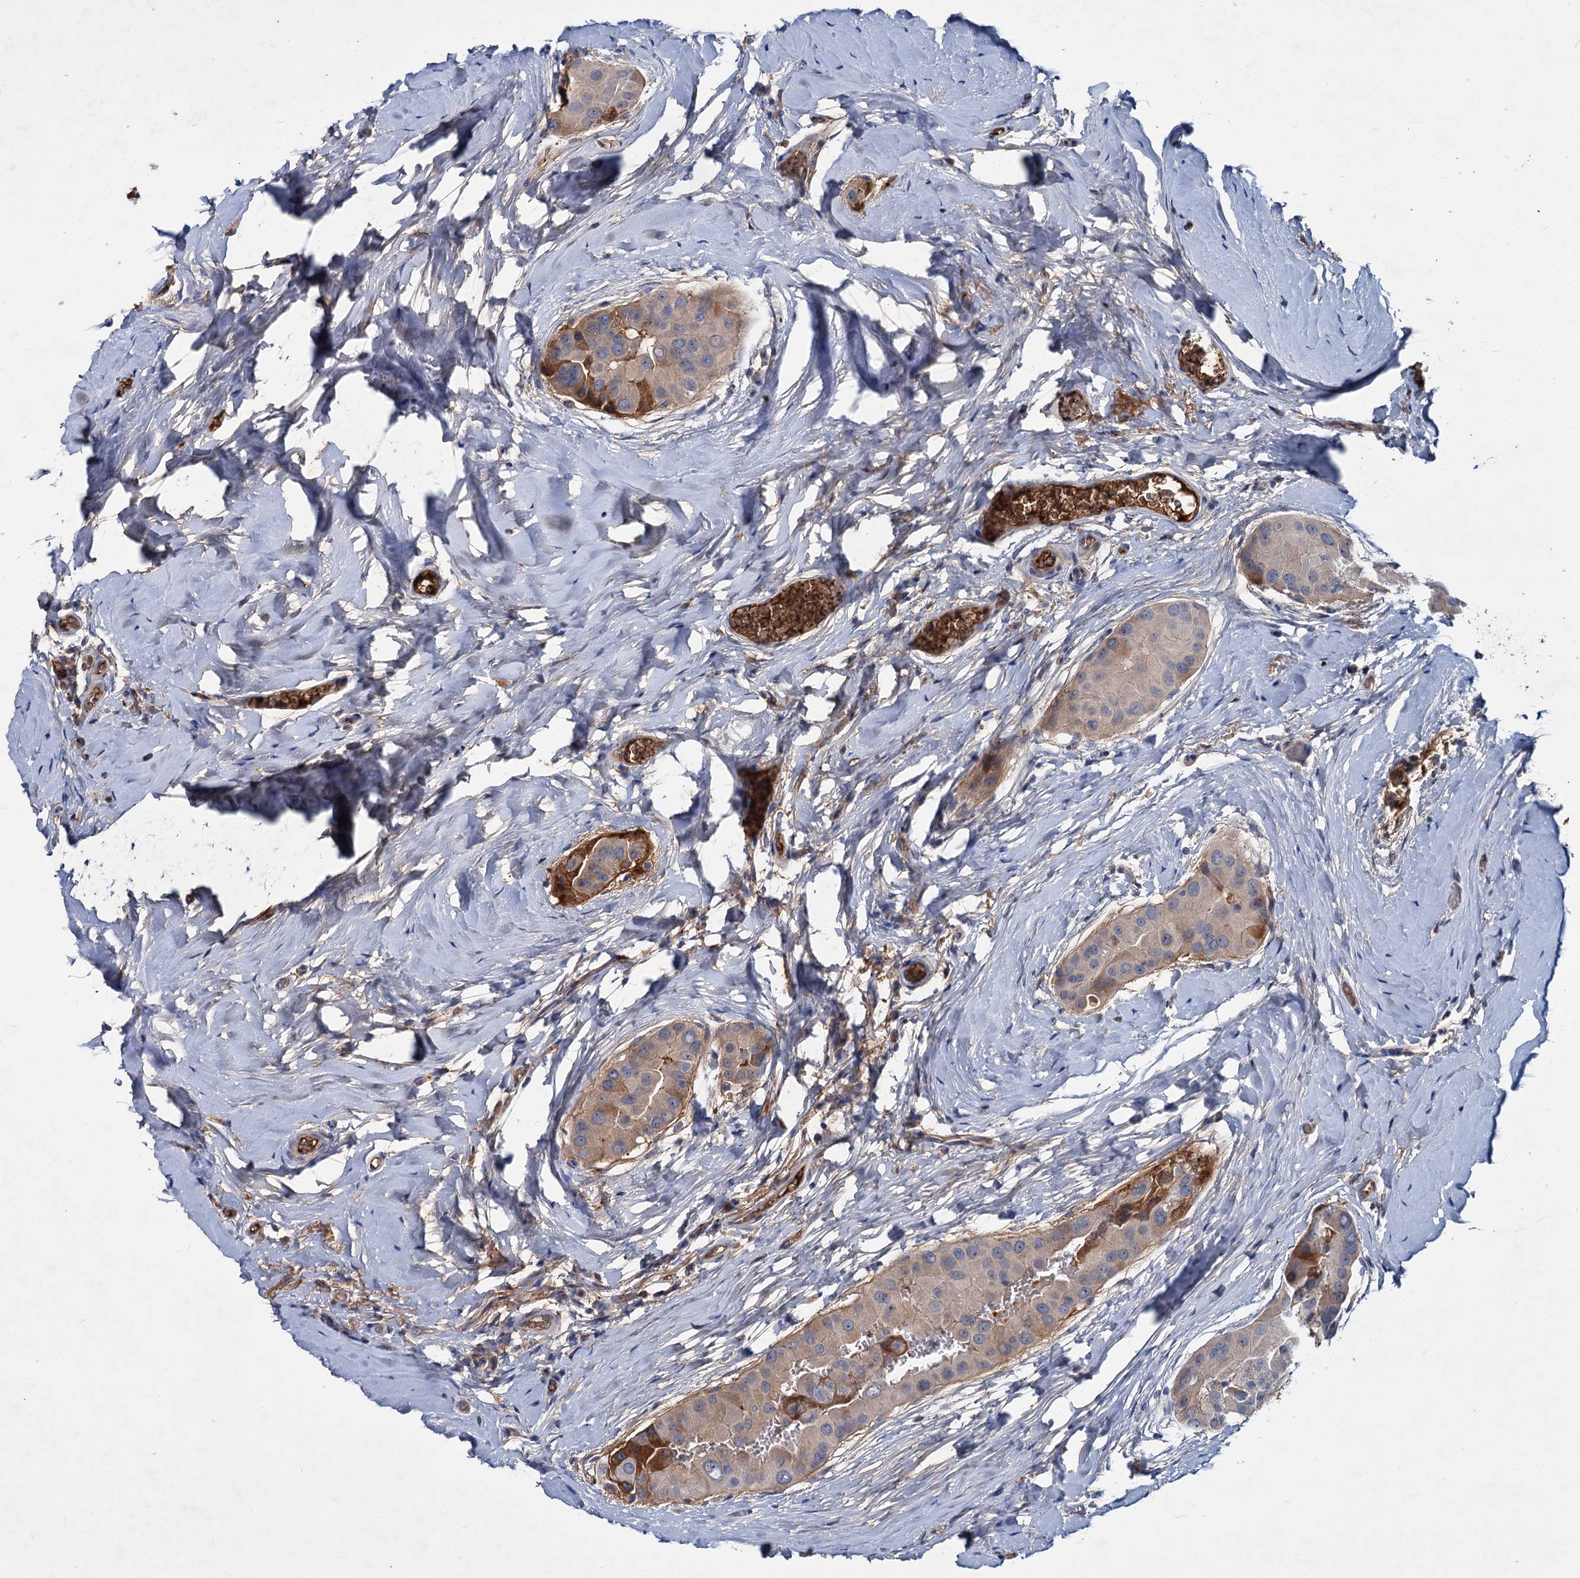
{"staining": {"intensity": "moderate", "quantity": "<25%", "location": "cytoplasmic/membranous"}, "tissue": "thyroid cancer", "cell_type": "Tumor cells", "image_type": "cancer", "snomed": [{"axis": "morphology", "description": "Papillary adenocarcinoma, NOS"}, {"axis": "topography", "description": "Thyroid gland"}], "caption": "Immunohistochemical staining of papillary adenocarcinoma (thyroid) displays low levels of moderate cytoplasmic/membranous protein positivity in about <25% of tumor cells.", "gene": "CHRD", "patient": {"sex": "male", "age": 33}}